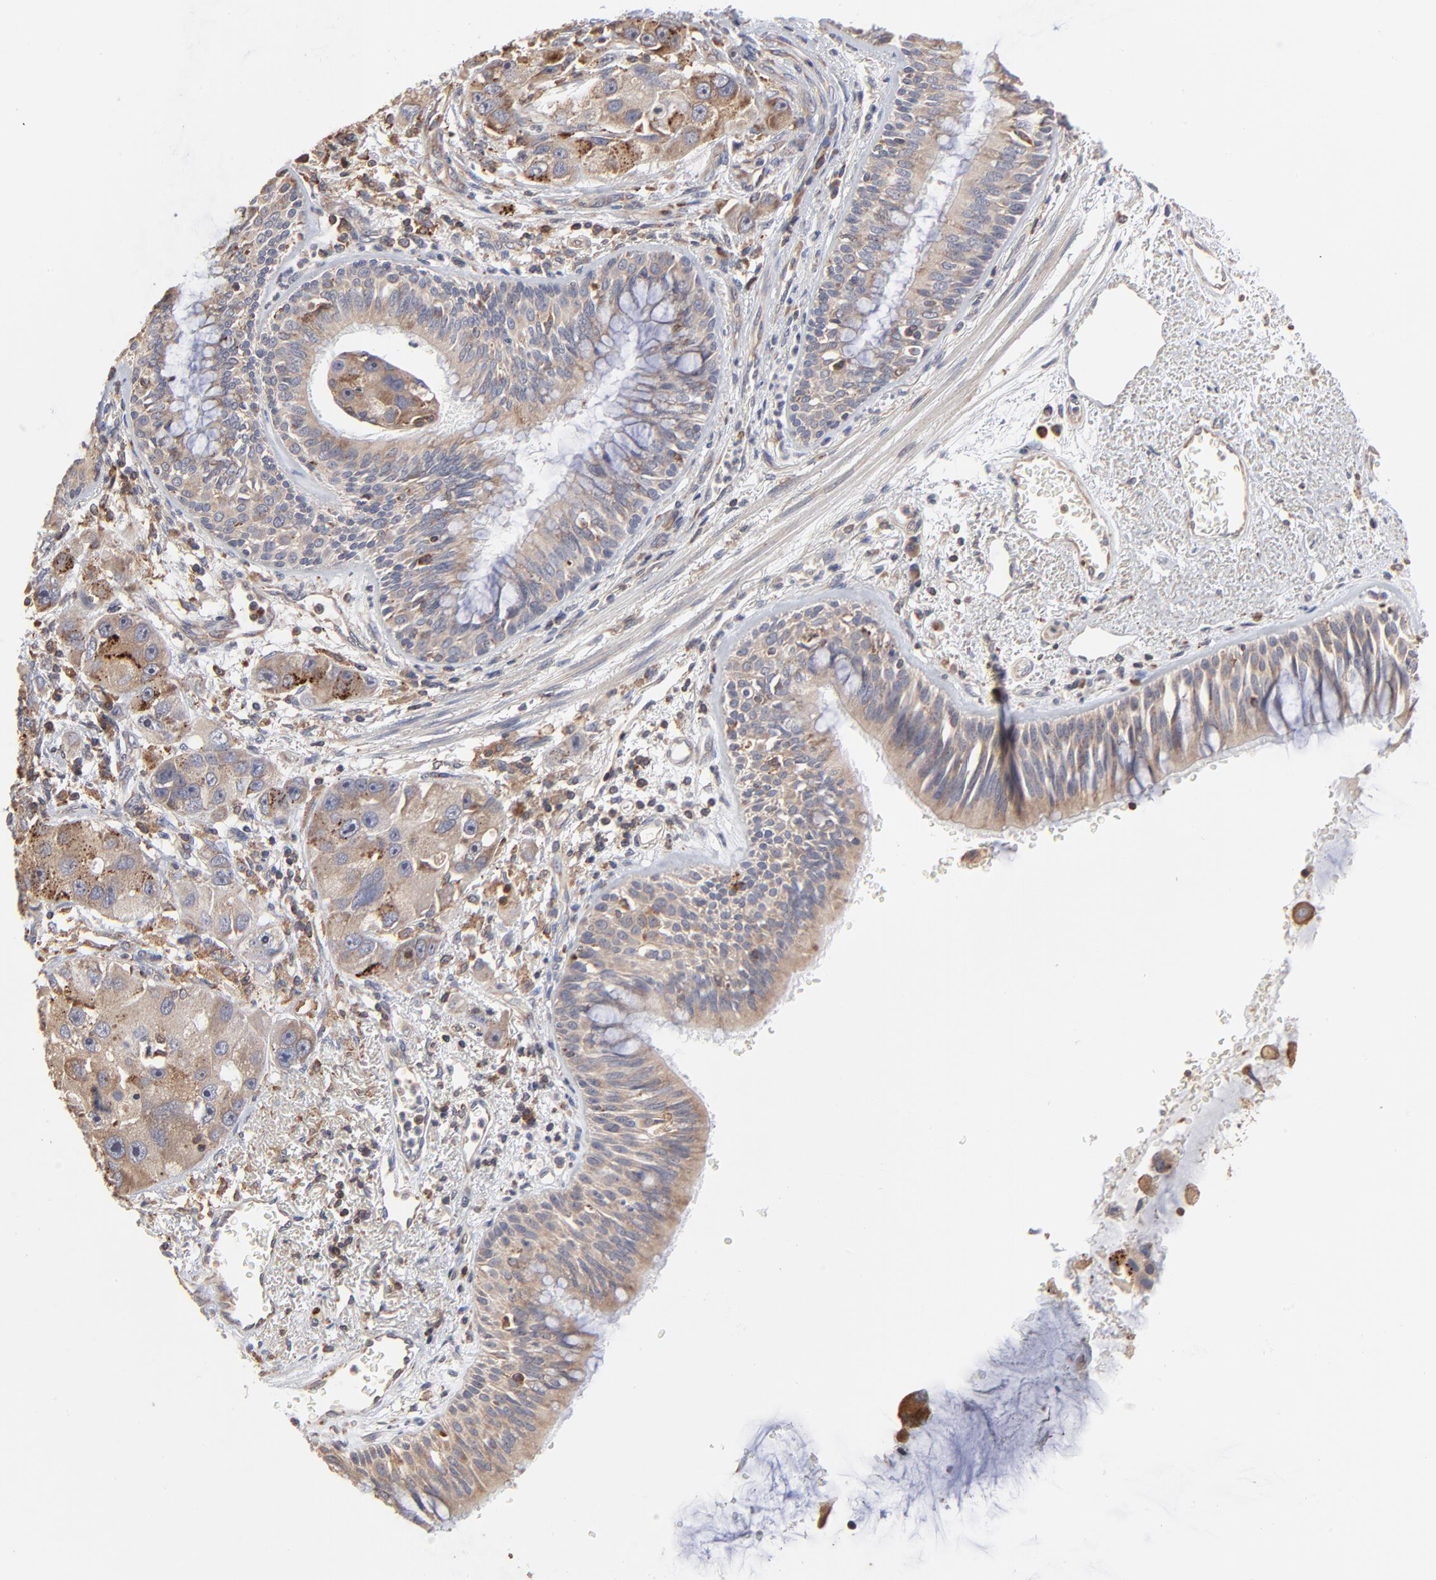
{"staining": {"intensity": "moderate", "quantity": ">75%", "location": "cytoplasmic/membranous"}, "tissue": "bronchus", "cell_type": "Respiratory epithelial cells", "image_type": "normal", "snomed": [{"axis": "morphology", "description": "Normal tissue, NOS"}, {"axis": "morphology", "description": "Adenocarcinoma, NOS"}, {"axis": "morphology", "description": "Adenocarcinoma, metastatic, NOS"}, {"axis": "topography", "description": "Lymph node"}, {"axis": "topography", "description": "Bronchus"}, {"axis": "topography", "description": "Lung"}], "caption": "The image reveals a brown stain indicating the presence of a protein in the cytoplasmic/membranous of respiratory epithelial cells in bronchus. Immunohistochemistry (ihc) stains the protein of interest in brown and the nuclei are stained blue.", "gene": "RNF213", "patient": {"sex": "female", "age": 54}}